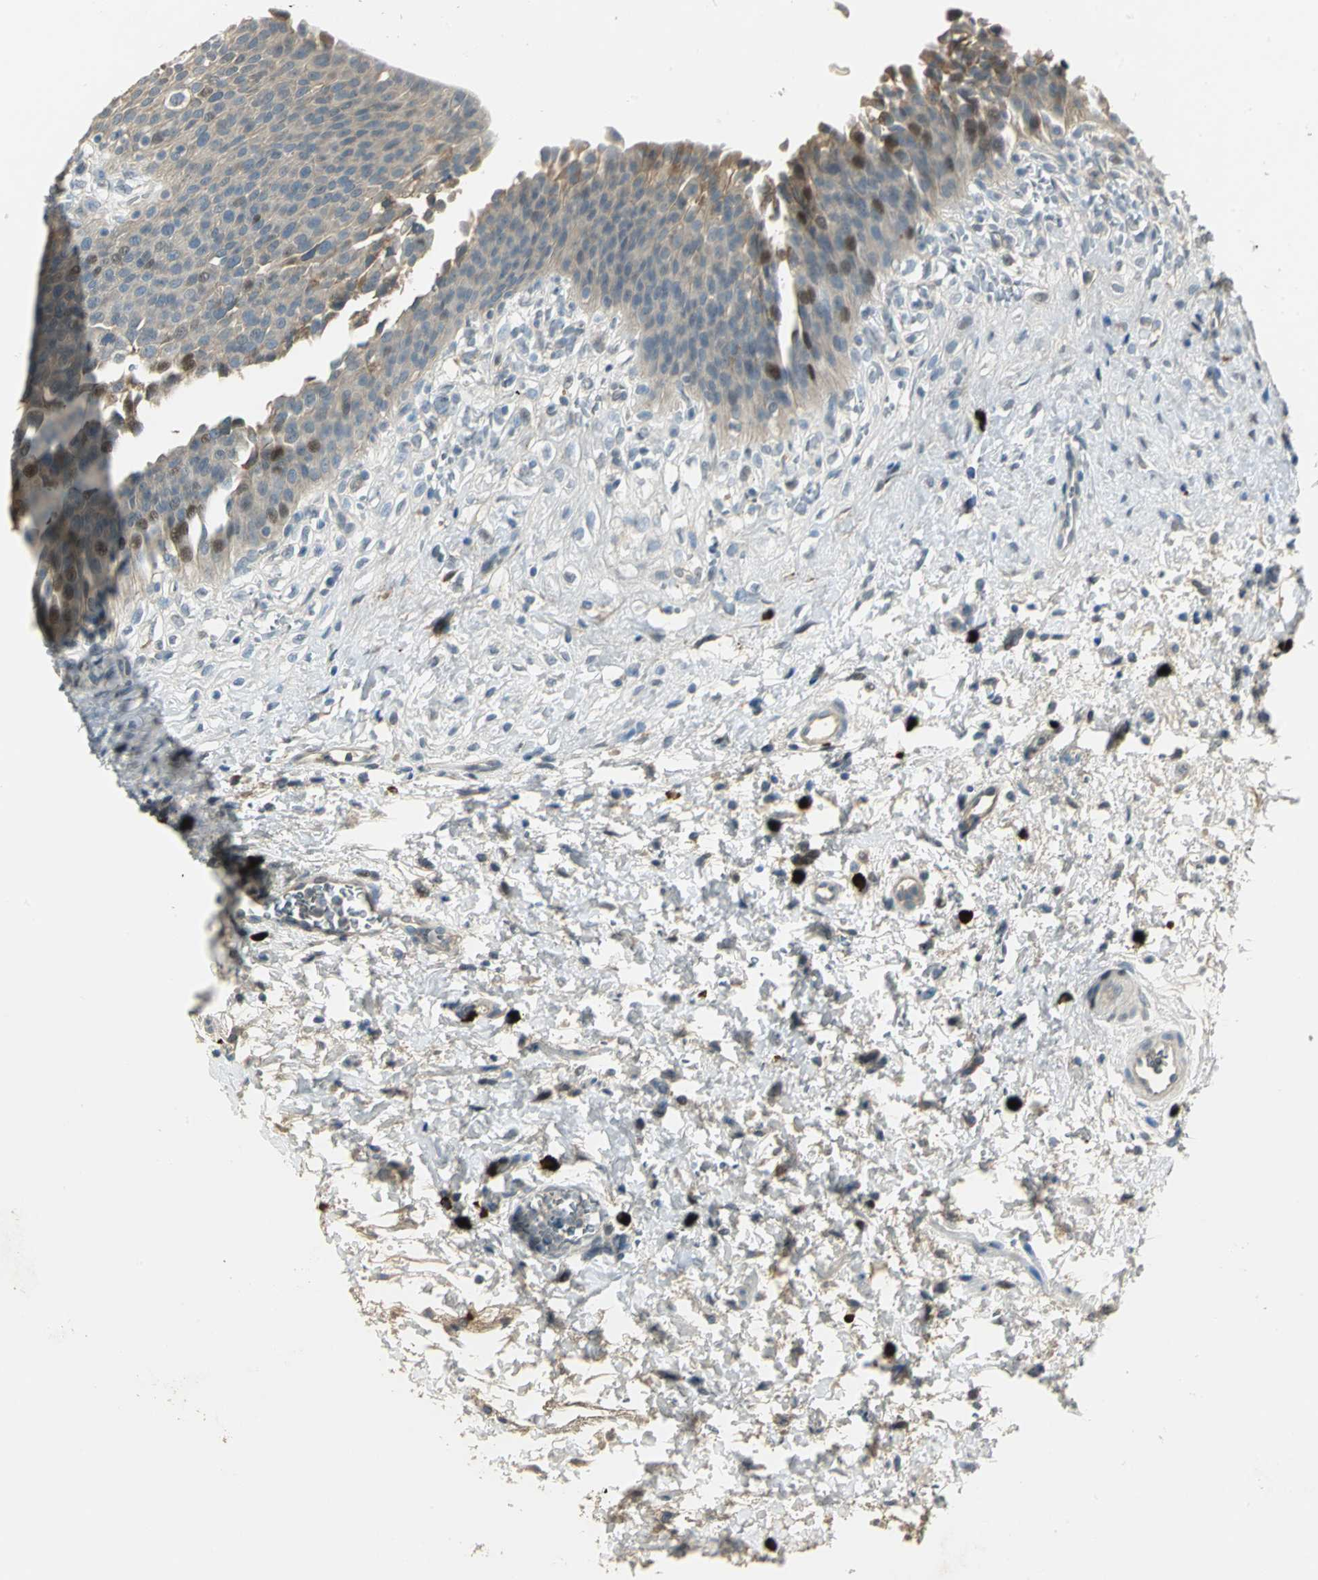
{"staining": {"intensity": "moderate", "quantity": "<25%", "location": "nuclear"}, "tissue": "urinary bladder", "cell_type": "Urothelial cells", "image_type": "normal", "snomed": [{"axis": "morphology", "description": "Normal tissue, NOS"}, {"axis": "morphology", "description": "Dysplasia, NOS"}, {"axis": "topography", "description": "Urinary bladder"}], "caption": "Urinary bladder stained for a protein displays moderate nuclear positivity in urothelial cells. (brown staining indicates protein expression, while blue staining denotes nuclei).", "gene": "PROC", "patient": {"sex": "male", "age": 35}}